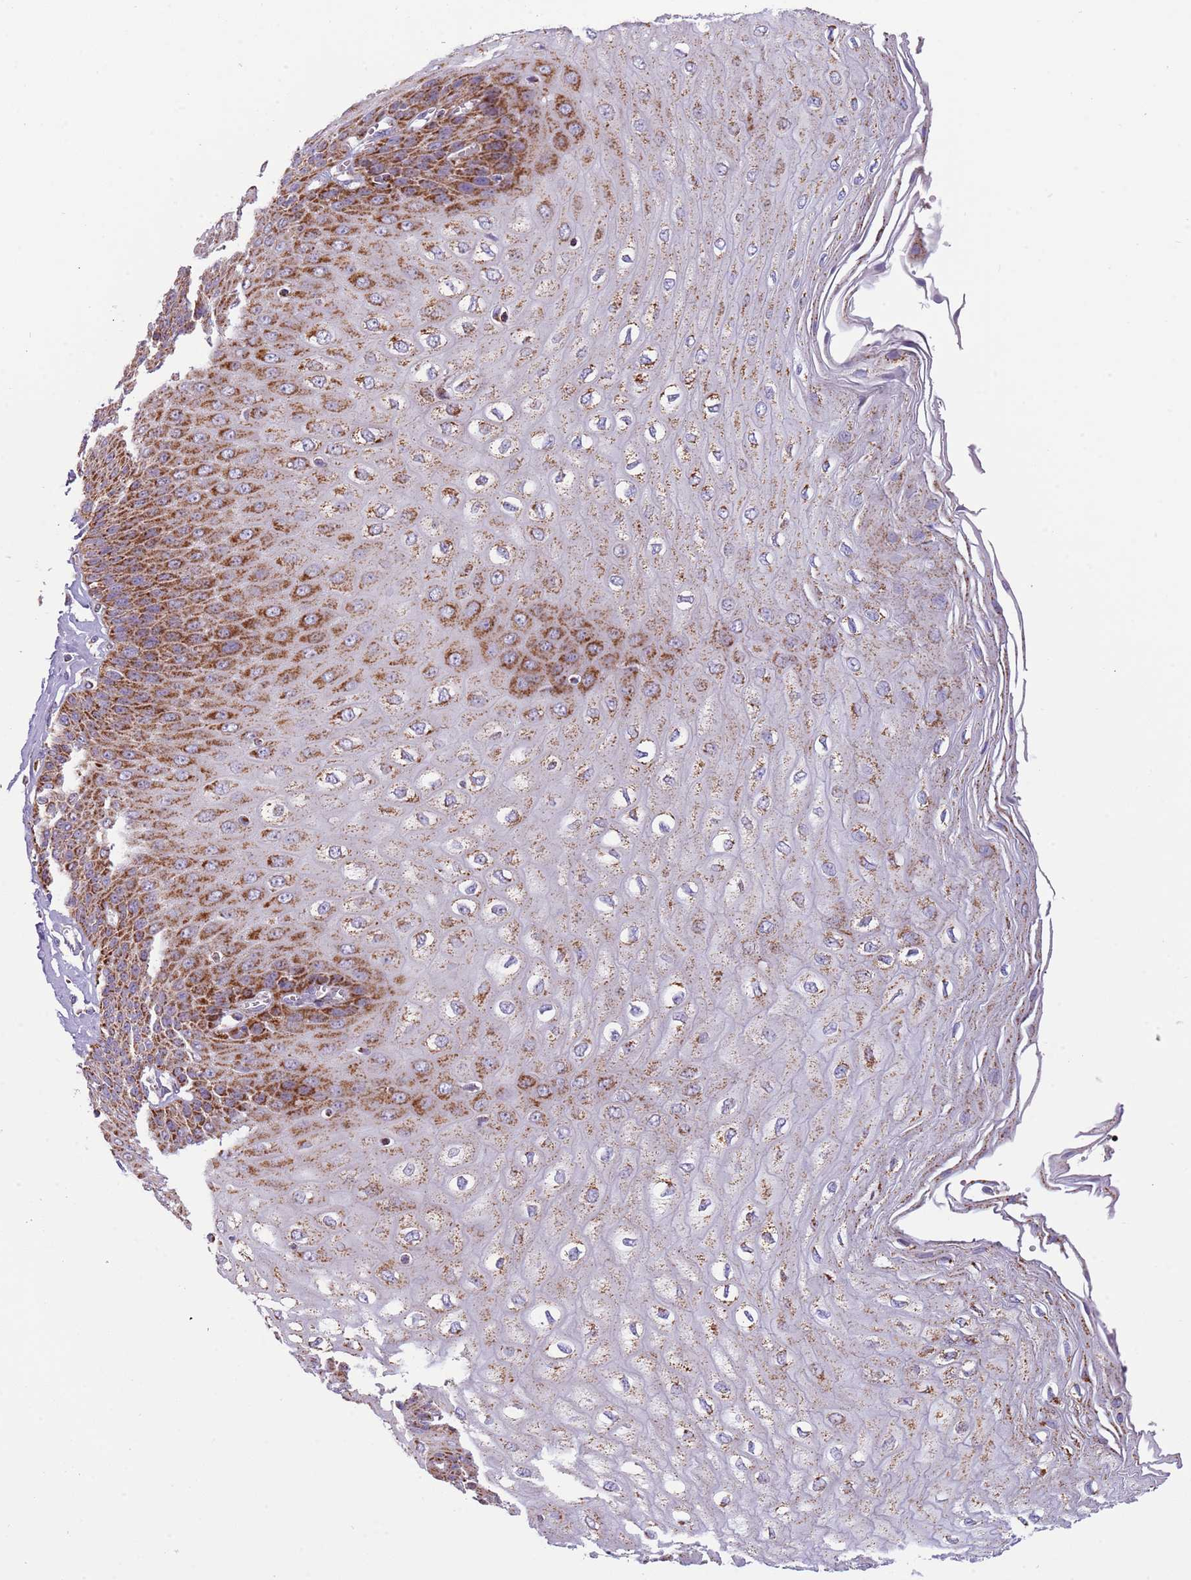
{"staining": {"intensity": "strong", "quantity": "25%-75%", "location": "cytoplasmic/membranous"}, "tissue": "esophagus", "cell_type": "Squamous epithelial cells", "image_type": "normal", "snomed": [{"axis": "morphology", "description": "Normal tissue, NOS"}, {"axis": "topography", "description": "Esophagus"}], "caption": "Brown immunohistochemical staining in benign human esophagus shows strong cytoplasmic/membranous expression in approximately 25%-75% of squamous epithelial cells.", "gene": "LHX6", "patient": {"sex": "male", "age": 60}}